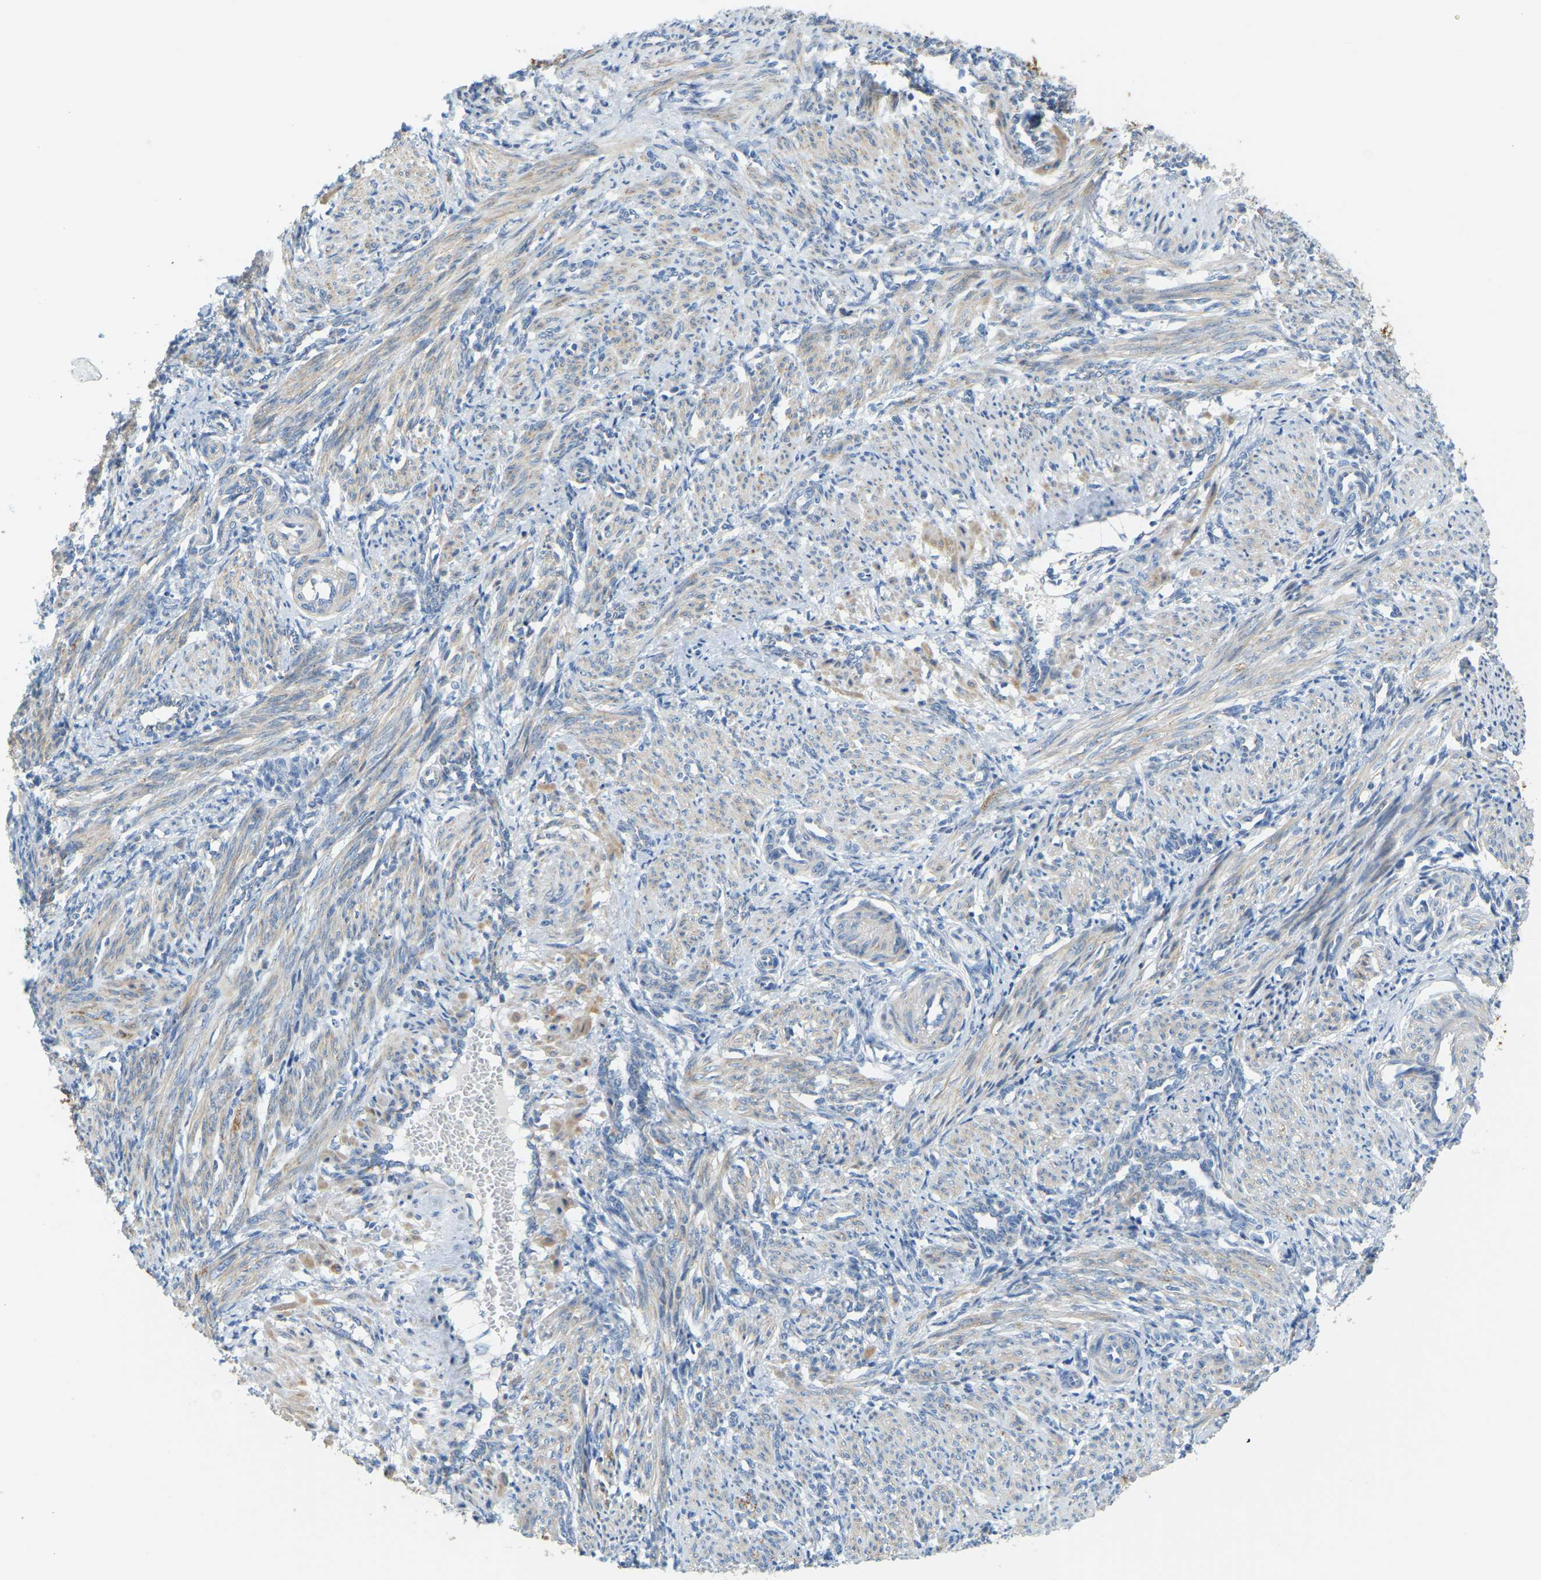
{"staining": {"intensity": "moderate", "quantity": "<25%", "location": "cytoplasmic/membranous"}, "tissue": "smooth muscle", "cell_type": "Smooth muscle cells", "image_type": "normal", "snomed": [{"axis": "morphology", "description": "Normal tissue, NOS"}, {"axis": "topography", "description": "Endometrium"}], "caption": "A high-resolution image shows IHC staining of unremarkable smooth muscle, which reveals moderate cytoplasmic/membranous expression in approximately <25% of smooth muscle cells.", "gene": "GDA", "patient": {"sex": "female", "age": 33}}